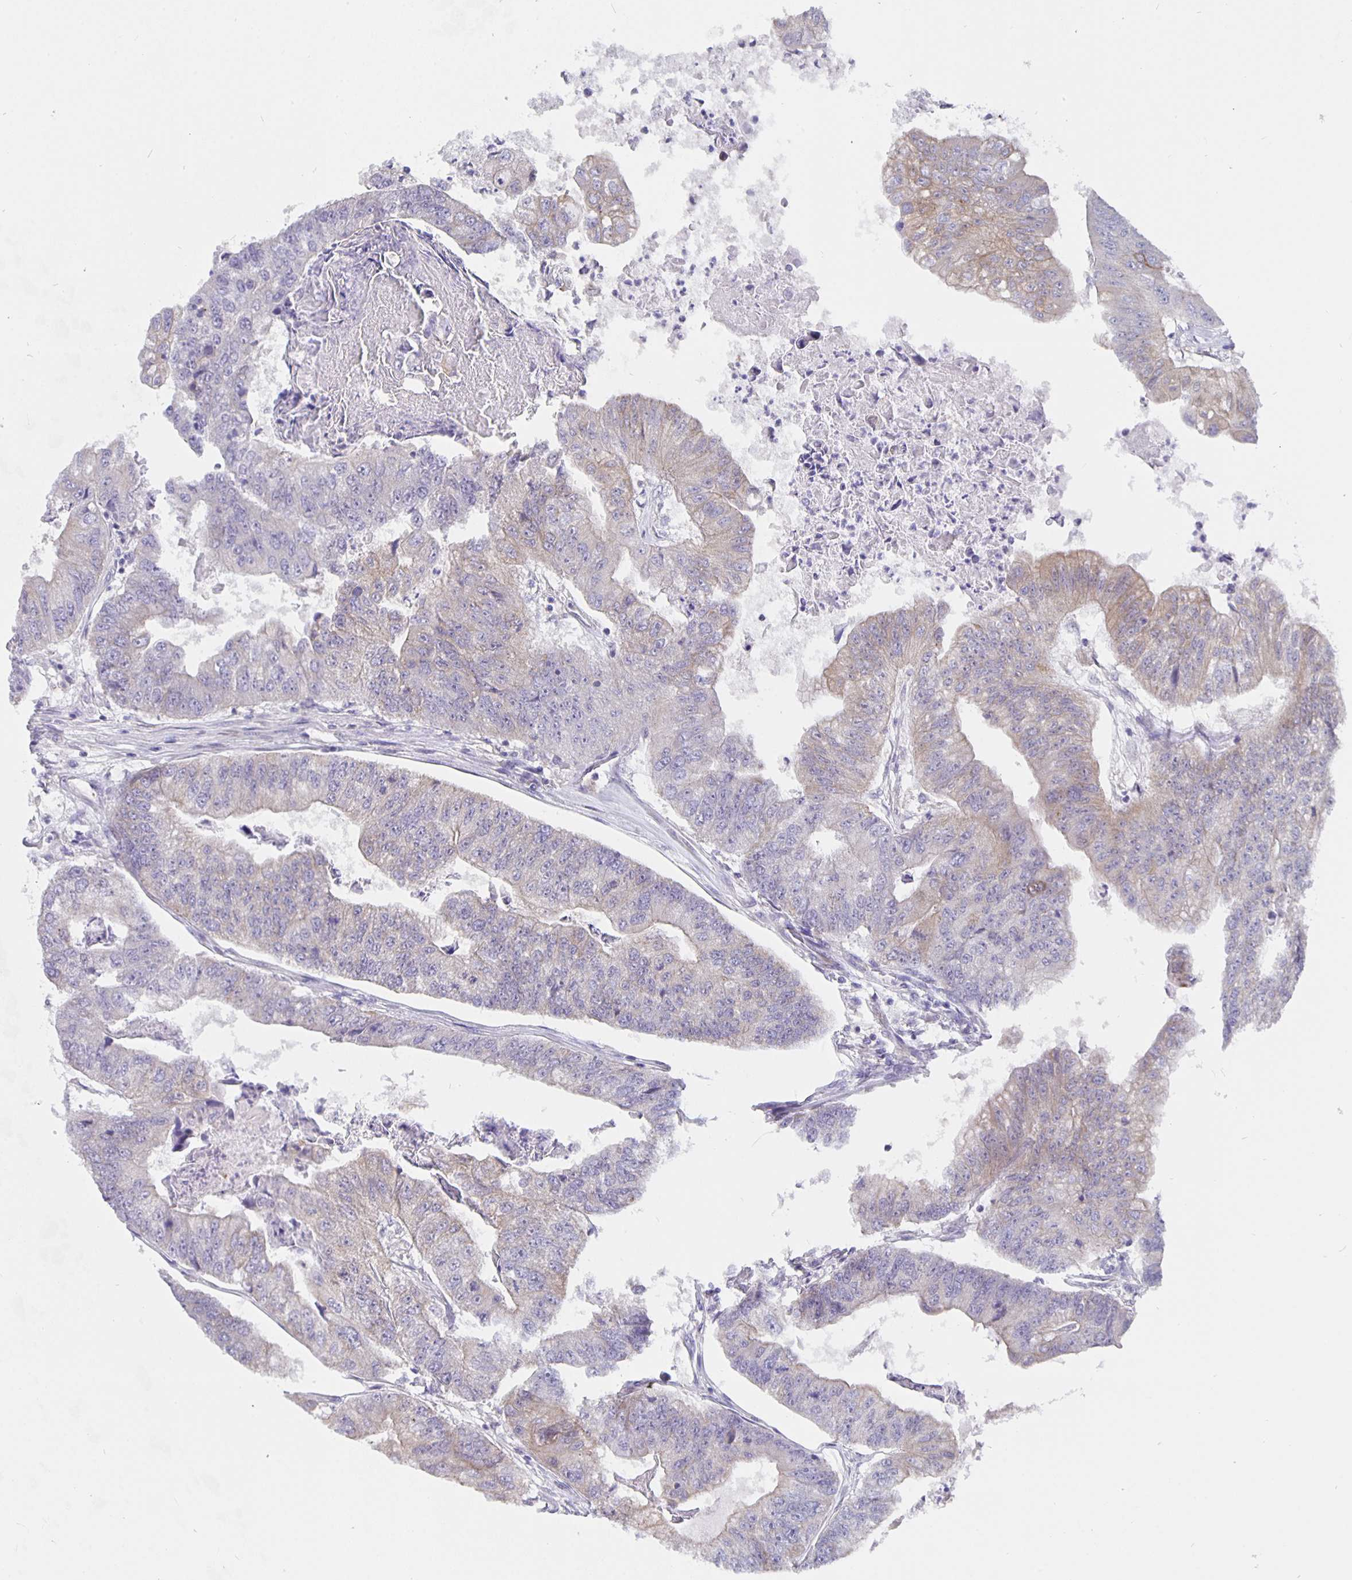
{"staining": {"intensity": "weak", "quantity": "25%-75%", "location": "cytoplasmic/membranous"}, "tissue": "colorectal cancer", "cell_type": "Tumor cells", "image_type": "cancer", "snomed": [{"axis": "morphology", "description": "Adenocarcinoma, NOS"}, {"axis": "topography", "description": "Colon"}], "caption": "DAB immunohistochemical staining of colorectal cancer (adenocarcinoma) displays weak cytoplasmic/membranous protein positivity in approximately 25%-75% of tumor cells. (DAB = brown stain, brightfield microscopy at high magnification).", "gene": "CFAP74", "patient": {"sex": "female", "age": 67}}